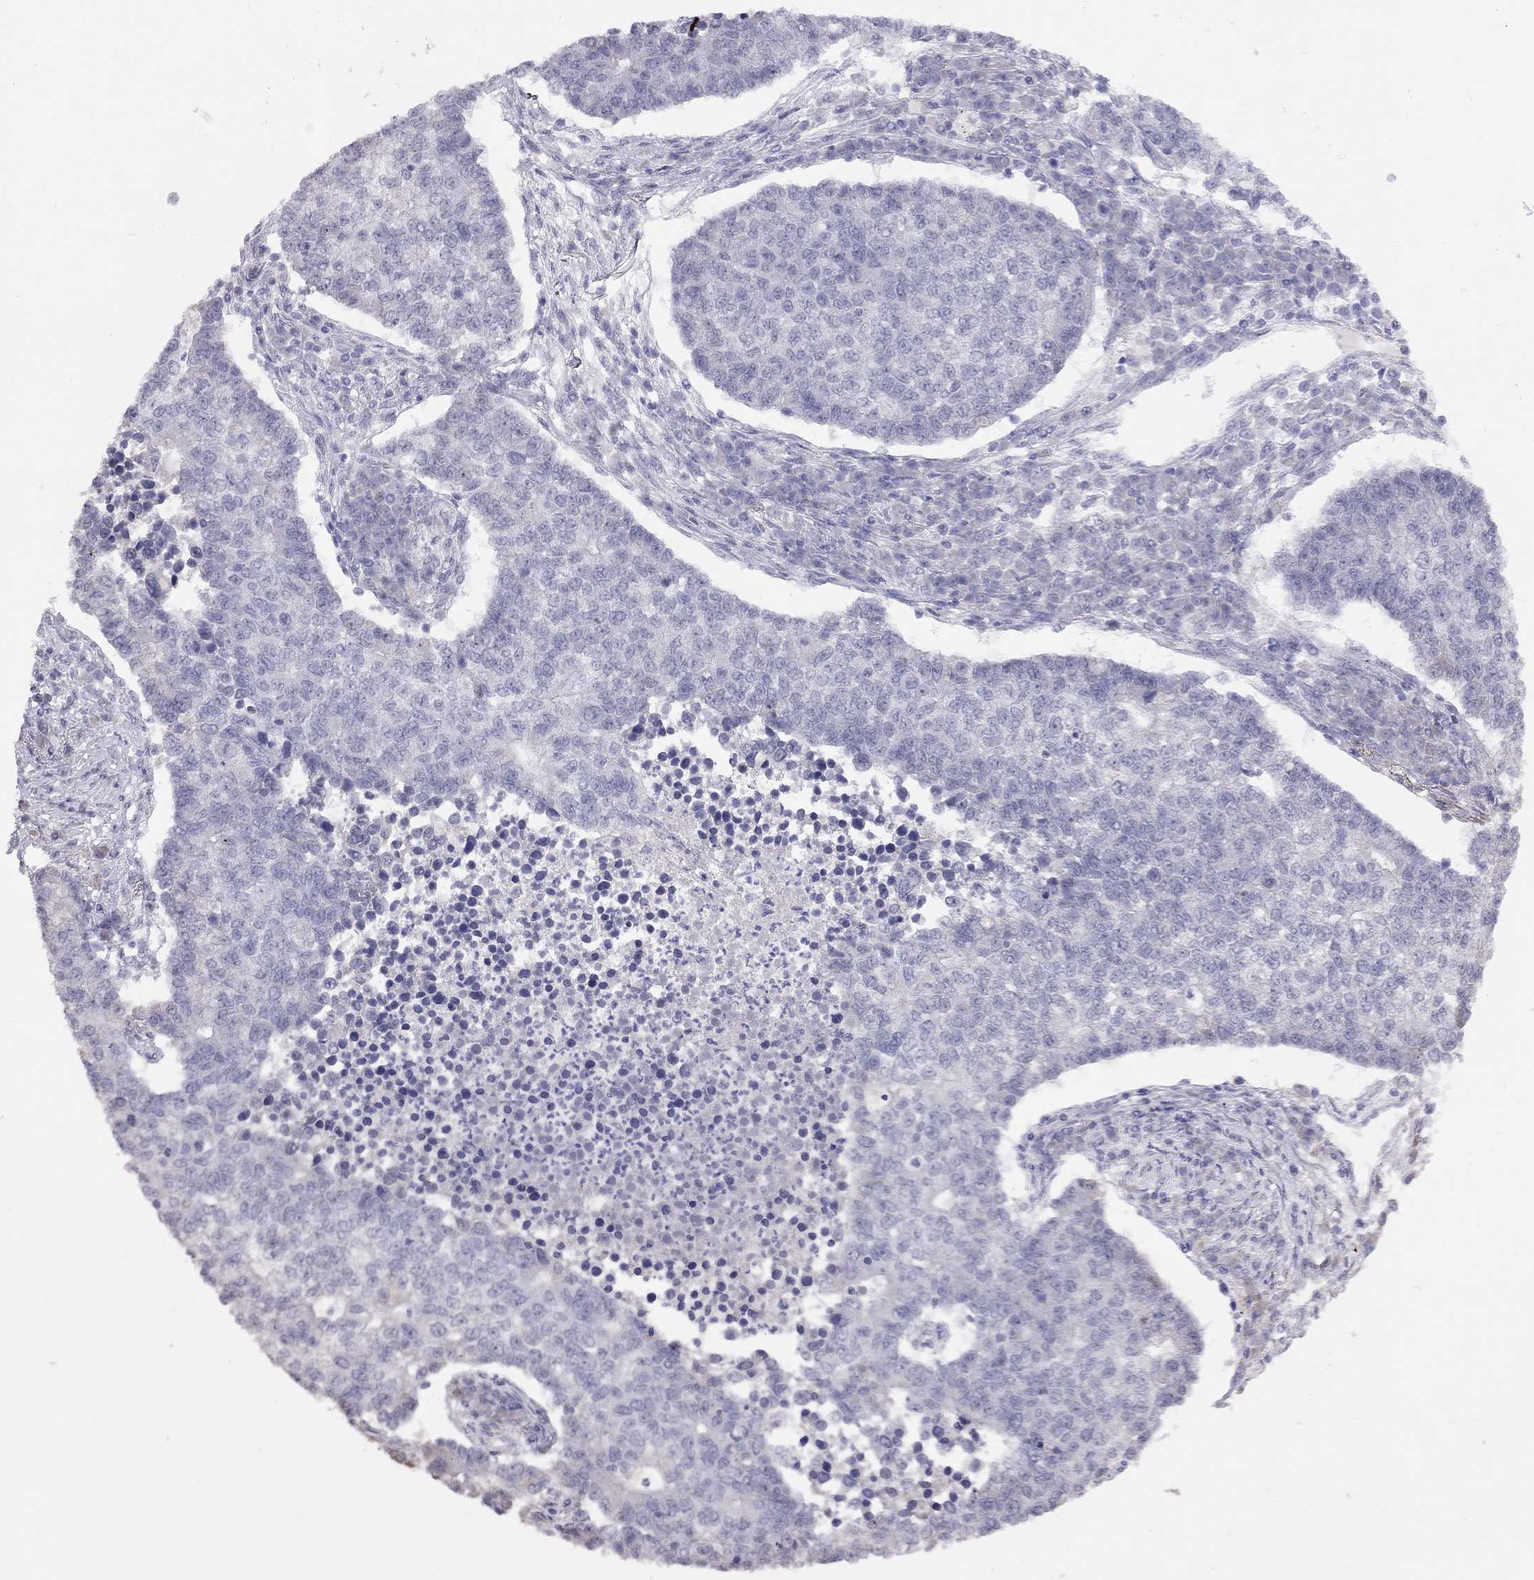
{"staining": {"intensity": "negative", "quantity": "none", "location": "none"}, "tissue": "lung cancer", "cell_type": "Tumor cells", "image_type": "cancer", "snomed": [{"axis": "morphology", "description": "Adenocarcinoma, NOS"}, {"axis": "topography", "description": "Lung"}], "caption": "Adenocarcinoma (lung) was stained to show a protein in brown. There is no significant staining in tumor cells.", "gene": "HES5", "patient": {"sex": "male", "age": 57}}